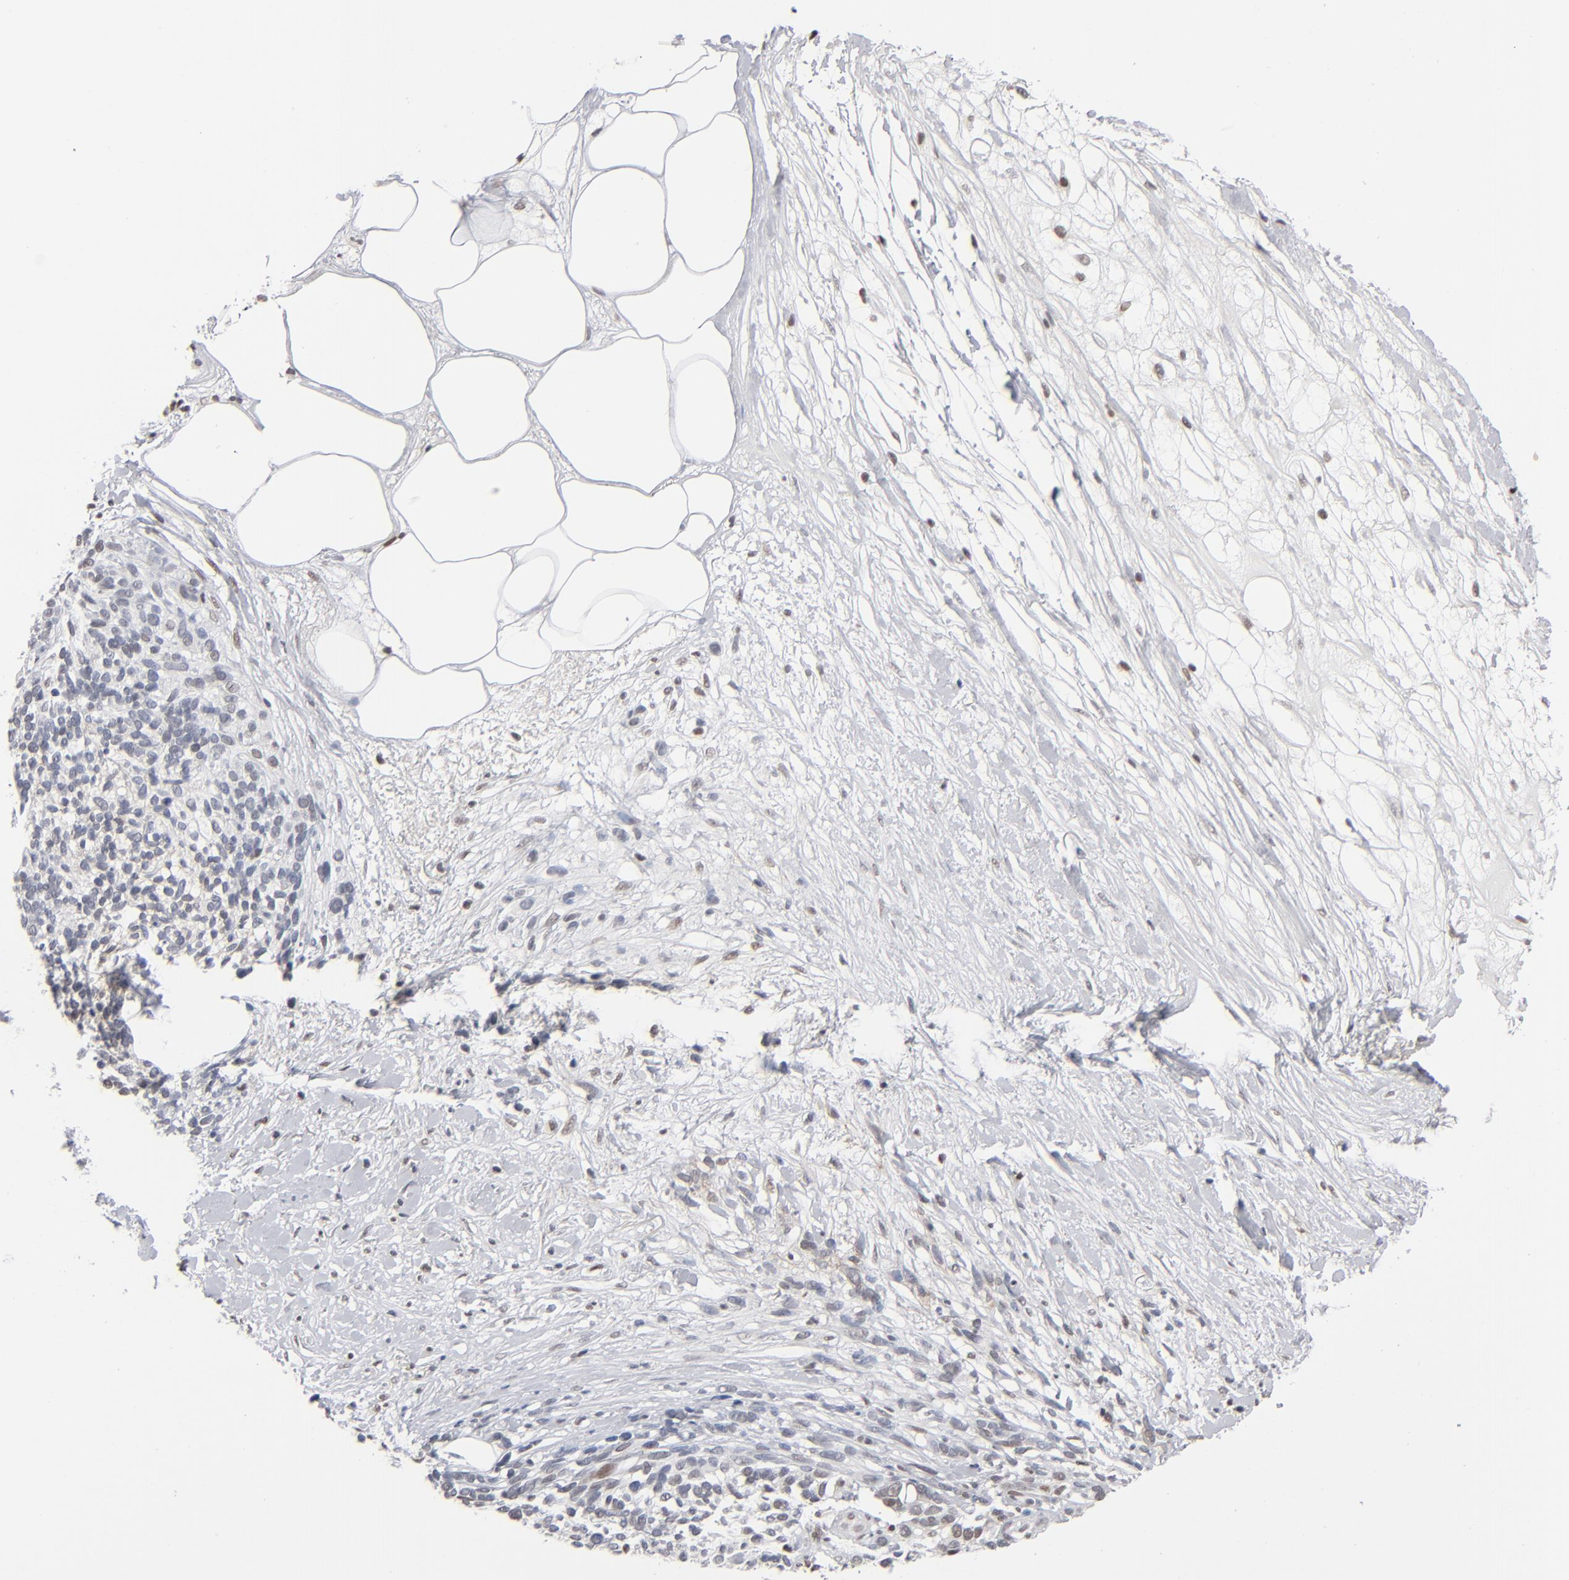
{"staining": {"intensity": "weak", "quantity": "25%-75%", "location": "nuclear"}, "tissue": "melanoma", "cell_type": "Tumor cells", "image_type": "cancer", "snomed": [{"axis": "morphology", "description": "Malignant melanoma, NOS"}, {"axis": "topography", "description": "Skin"}], "caption": "Approximately 25%-75% of tumor cells in human melanoma reveal weak nuclear protein staining as visualized by brown immunohistochemical staining.", "gene": "IRF9", "patient": {"sex": "female", "age": 85}}